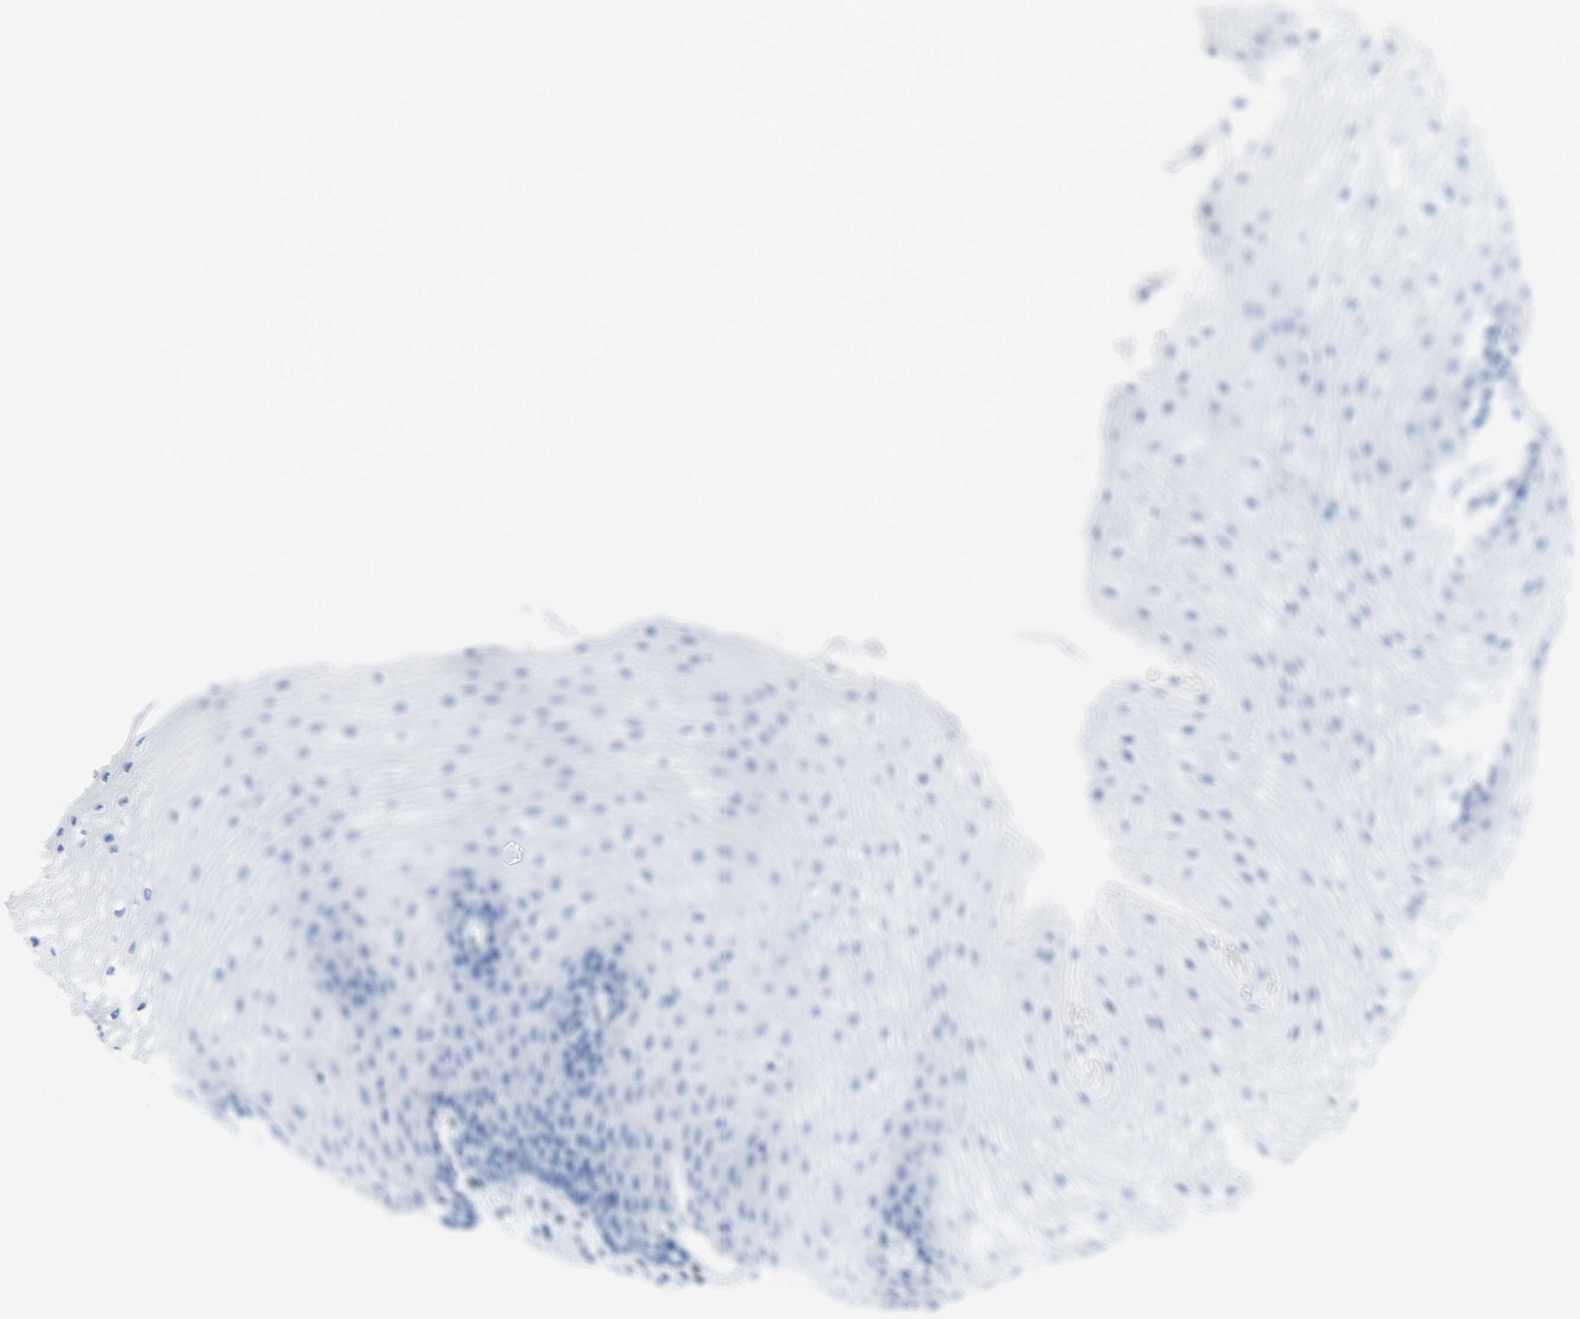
{"staining": {"intensity": "negative", "quantity": "none", "location": "none"}, "tissue": "esophagus", "cell_type": "Squamous epithelial cells", "image_type": "normal", "snomed": [{"axis": "morphology", "description": "Normal tissue, NOS"}, {"axis": "topography", "description": "Esophagus"}], "caption": "High power microscopy micrograph of an IHC photomicrograph of benign esophagus, revealing no significant staining in squamous epithelial cells.", "gene": "DACH1", "patient": {"sex": "male", "age": 54}}